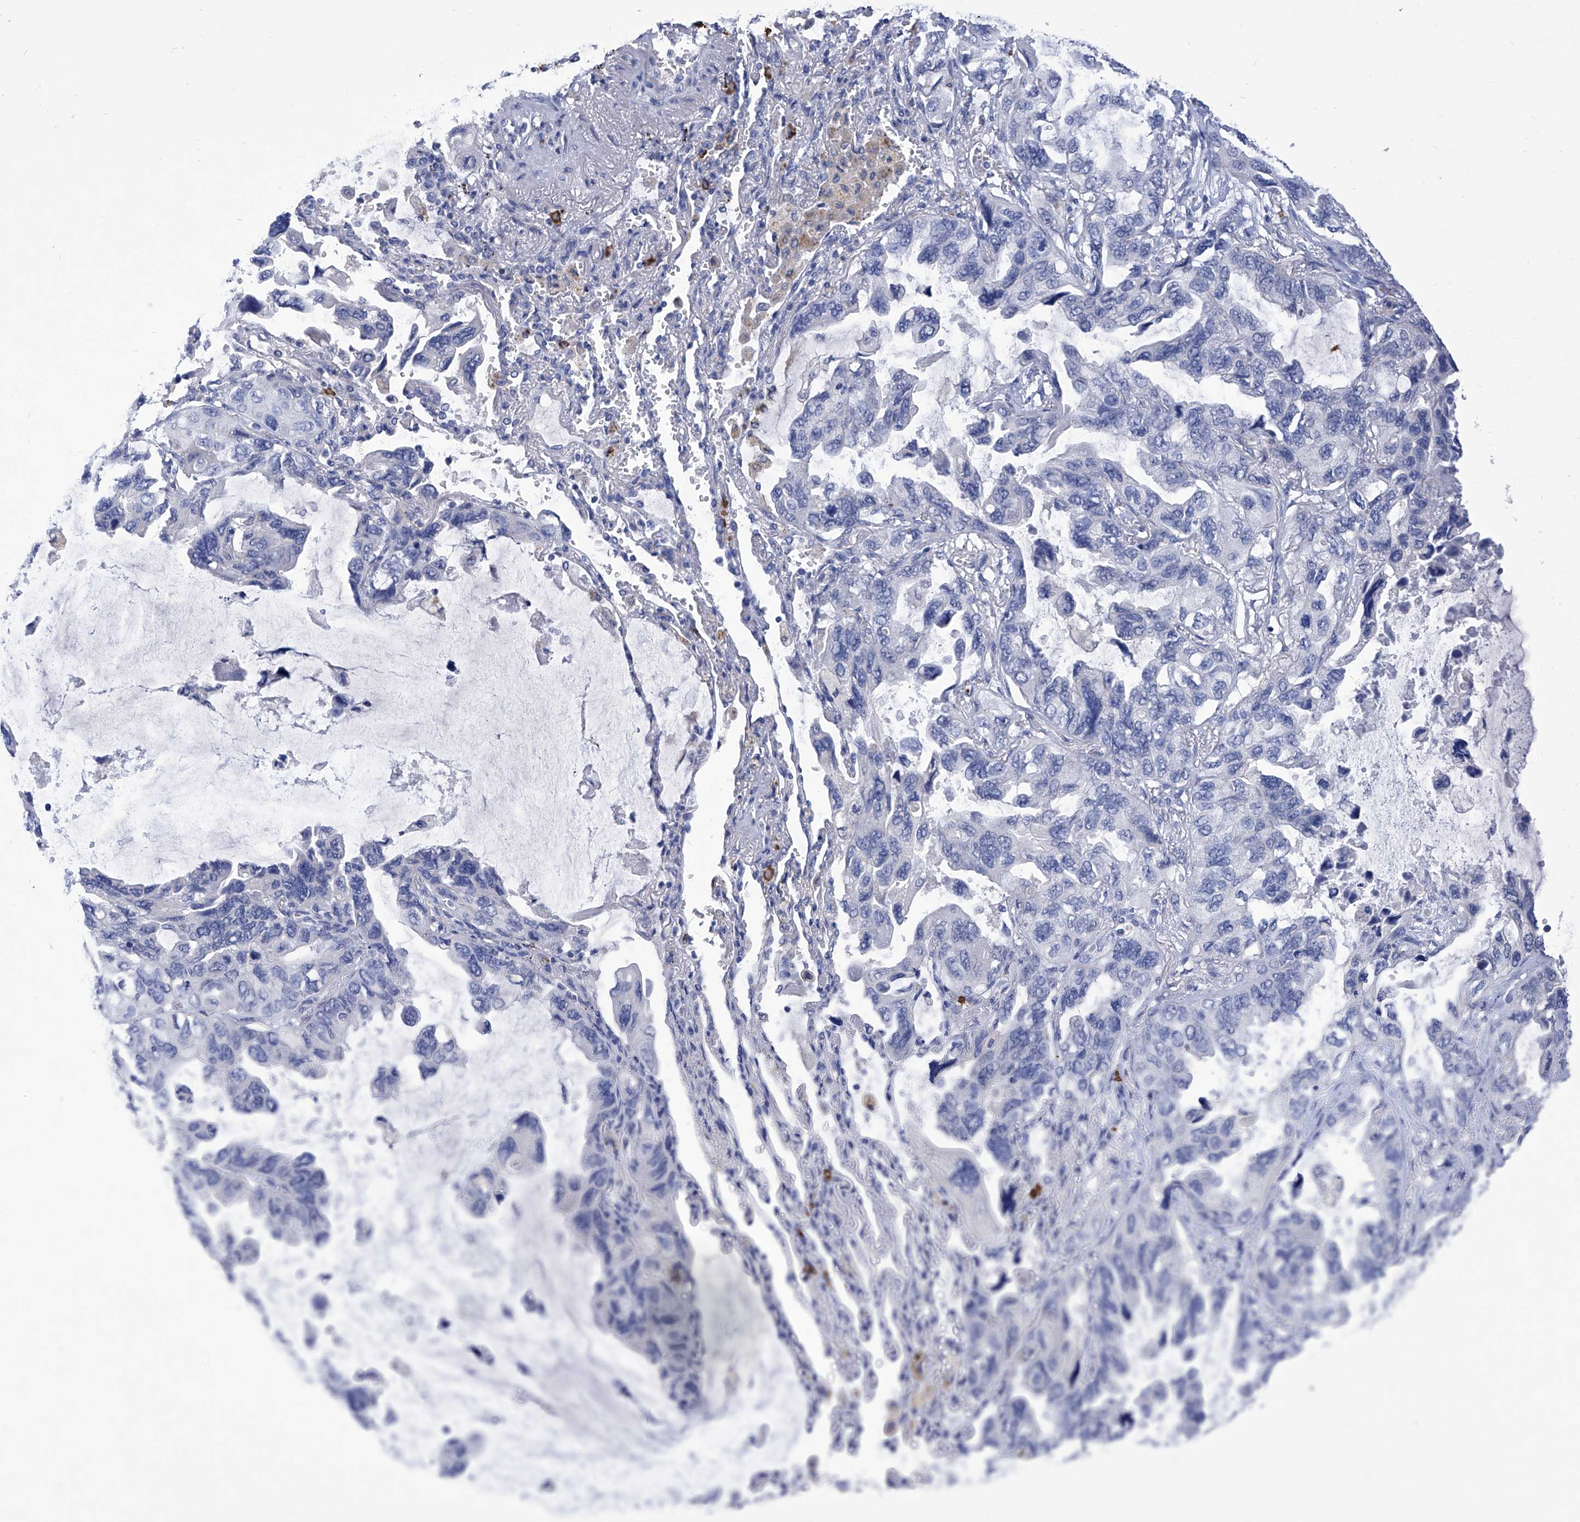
{"staining": {"intensity": "negative", "quantity": "none", "location": "none"}, "tissue": "lung cancer", "cell_type": "Tumor cells", "image_type": "cancer", "snomed": [{"axis": "morphology", "description": "Squamous cell carcinoma, NOS"}, {"axis": "topography", "description": "Lung"}], "caption": "There is no significant positivity in tumor cells of lung squamous cell carcinoma.", "gene": "IFNL2", "patient": {"sex": "female", "age": 73}}